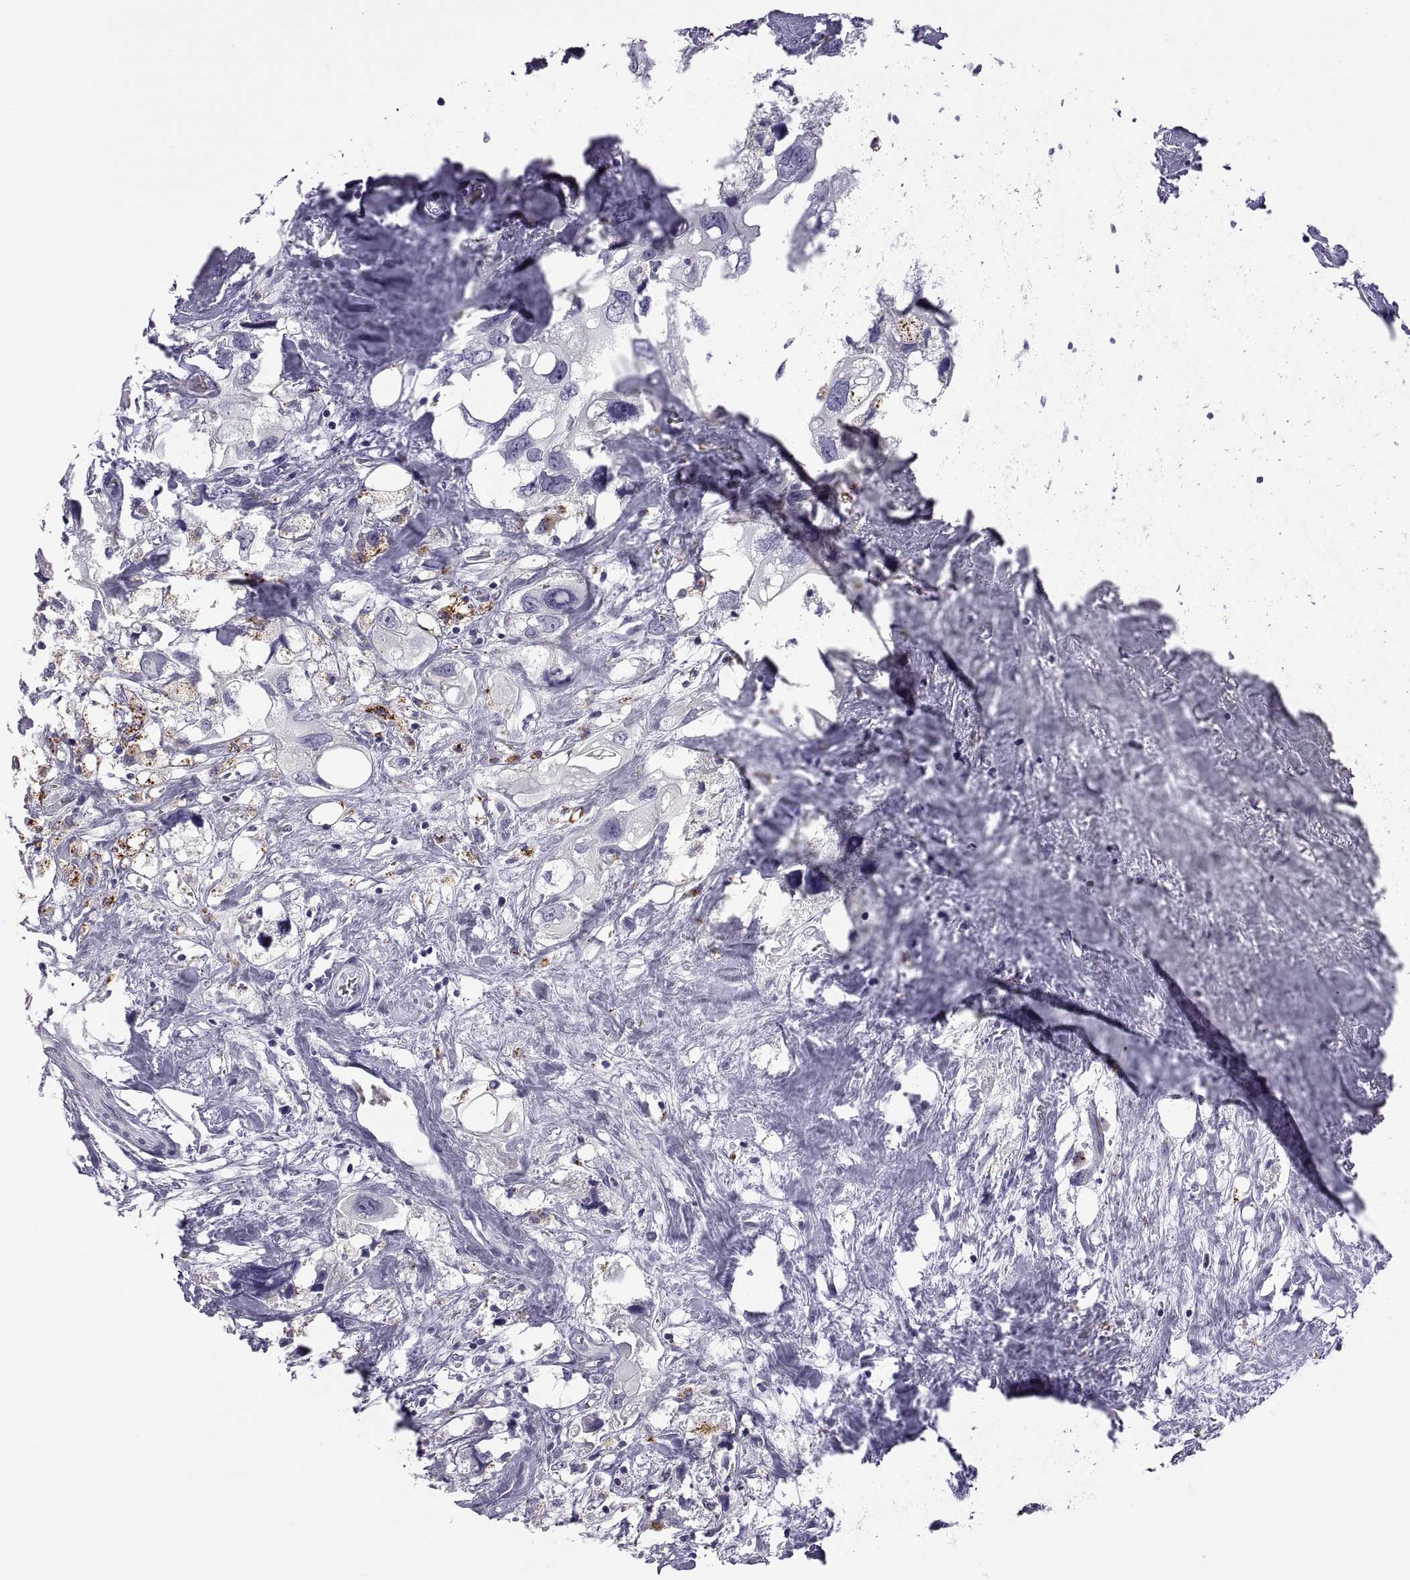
{"staining": {"intensity": "negative", "quantity": "none", "location": "none"}, "tissue": "urothelial cancer", "cell_type": "Tumor cells", "image_type": "cancer", "snomed": [{"axis": "morphology", "description": "Urothelial carcinoma, High grade"}, {"axis": "topography", "description": "Urinary bladder"}], "caption": "Human urothelial carcinoma (high-grade) stained for a protein using immunohistochemistry (IHC) exhibits no positivity in tumor cells.", "gene": "RGS19", "patient": {"sex": "male", "age": 59}}